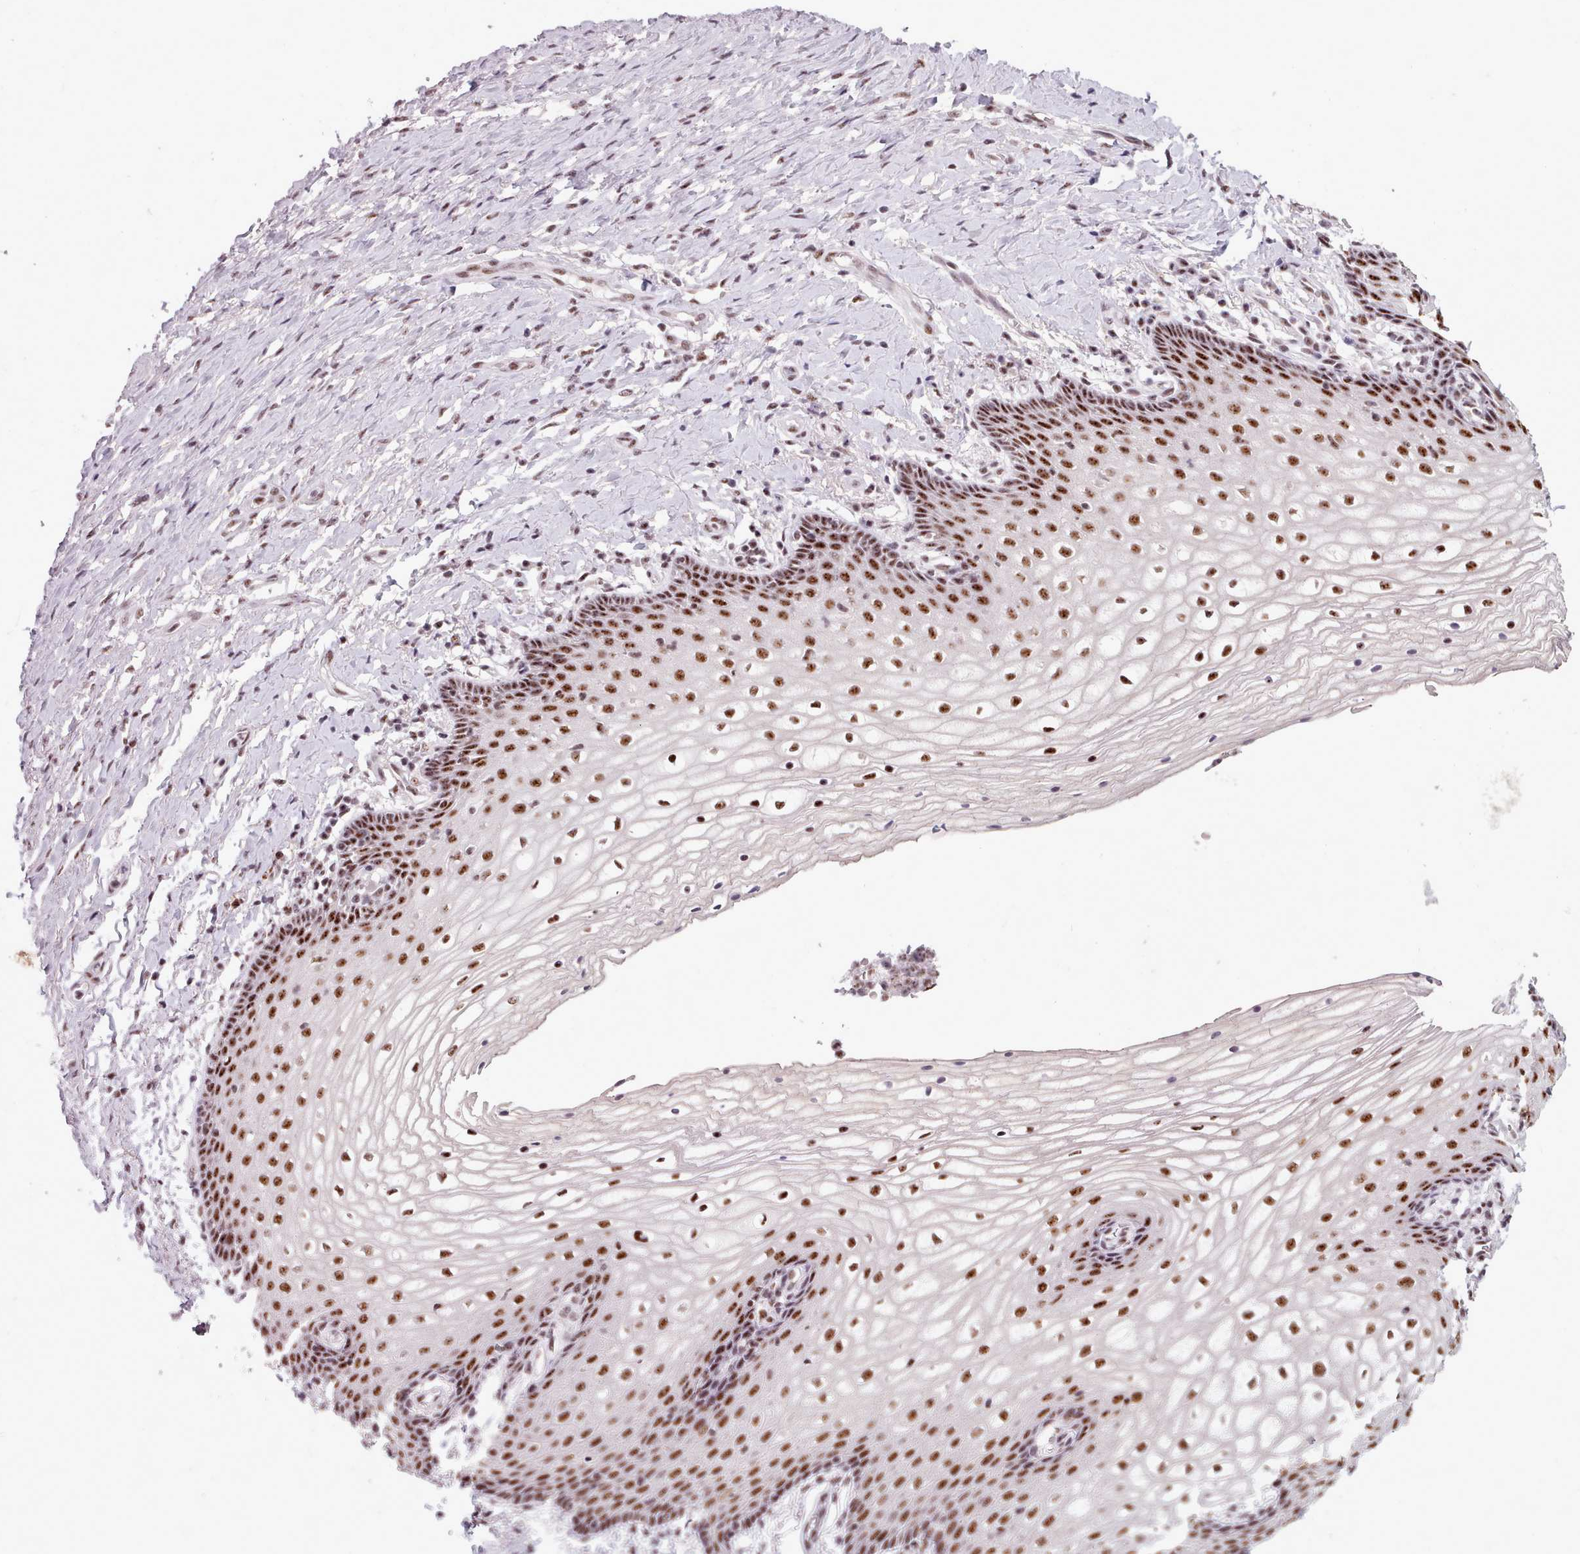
{"staining": {"intensity": "strong", "quantity": ">75%", "location": "nuclear"}, "tissue": "vagina", "cell_type": "Squamous epithelial cells", "image_type": "normal", "snomed": [{"axis": "morphology", "description": "Normal tissue, NOS"}, {"axis": "topography", "description": "Vagina"}], "caption": "DAB (3,3'-diaminobenzidine) immunohistochemical staining of normal vagina demonstrates strong nuclear protein staining in about >75% of squamous epithelial cells.", "gene": "SRRM1", "patient": {"sex": "female", "age": 60}}